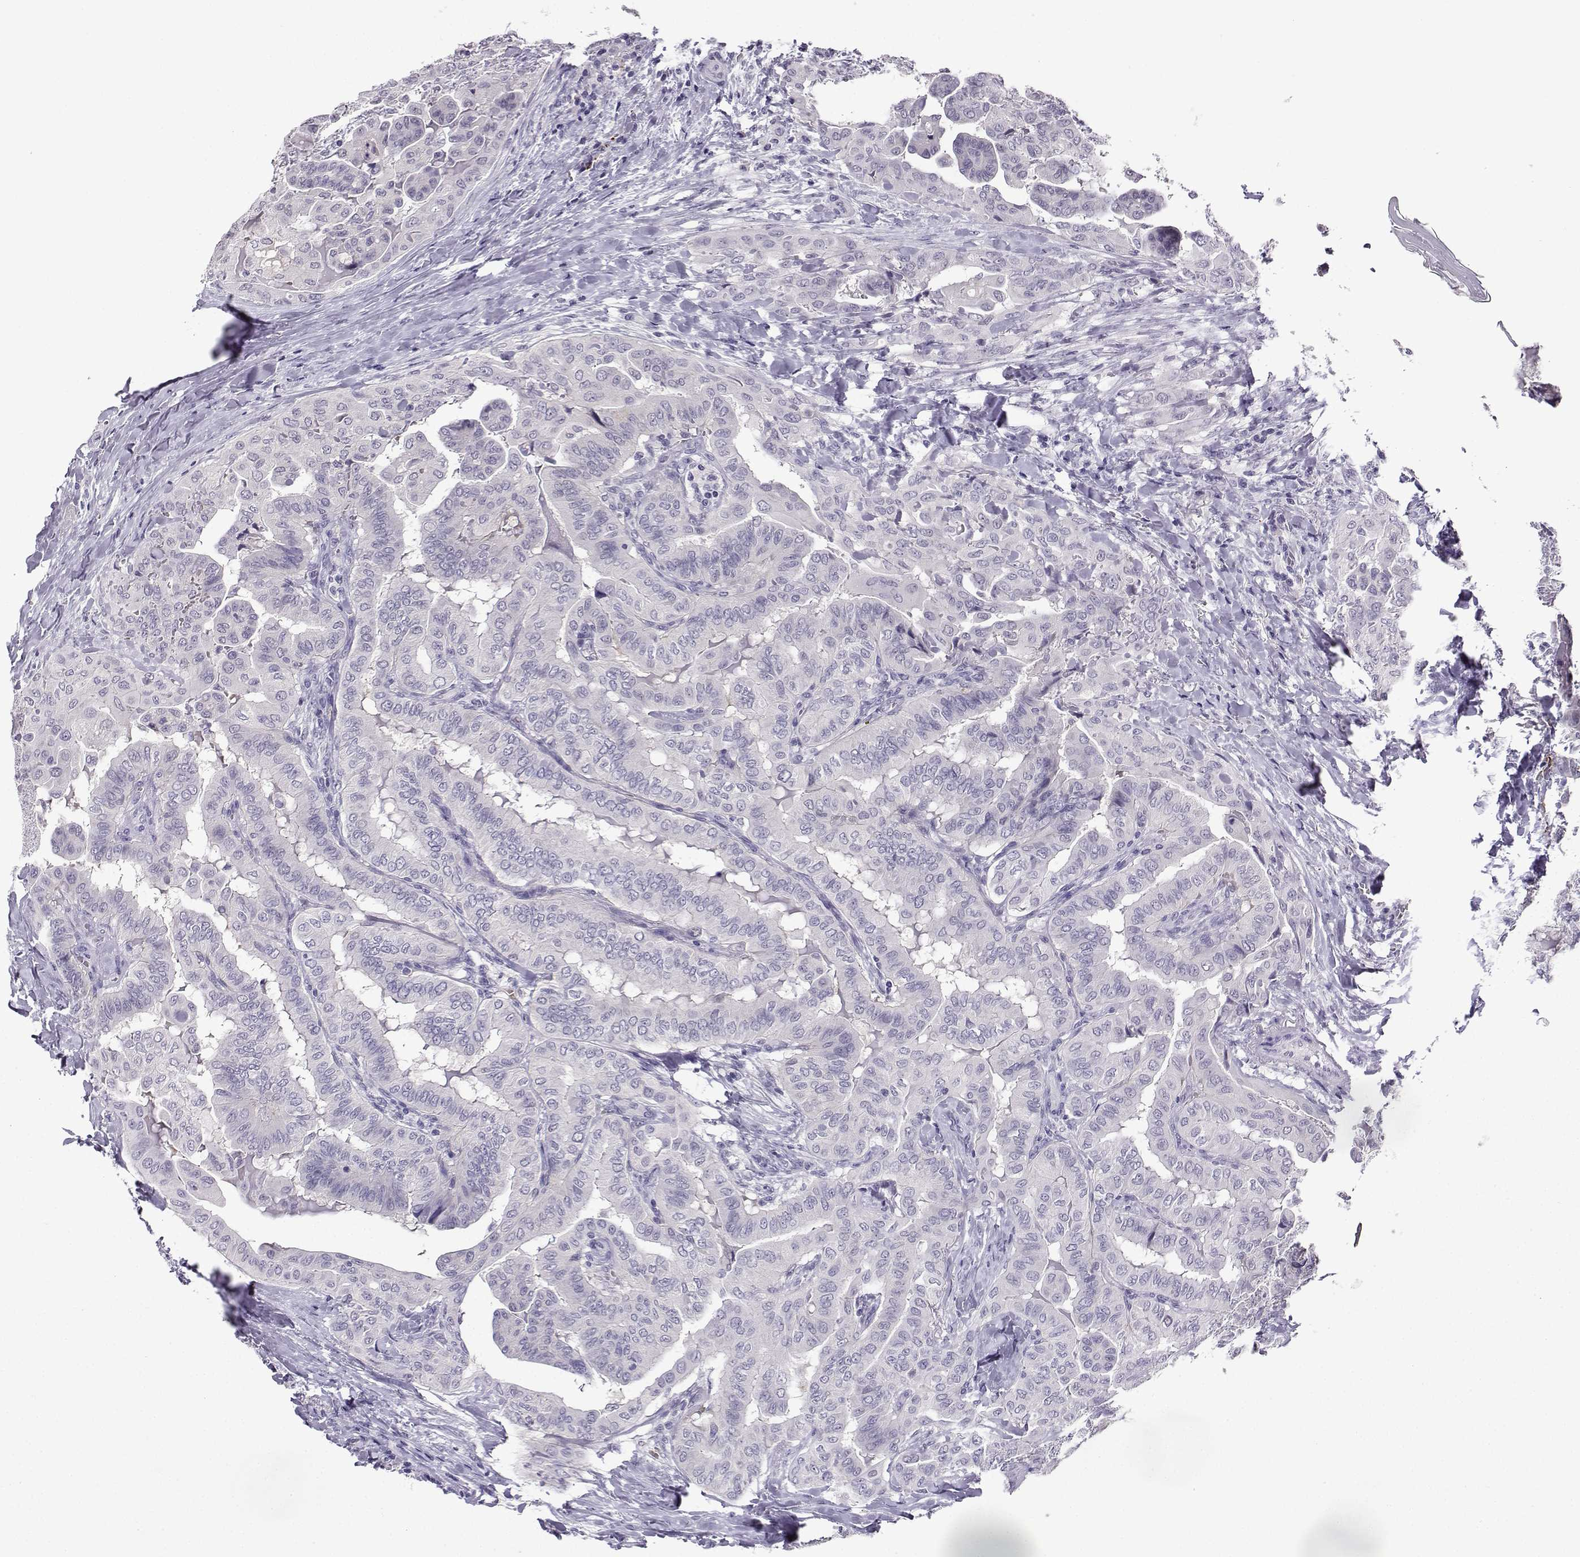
{"staining": {"intensity": "negative", "quantity": "none", "location": "none"}, "tissue": "thyroid cancer", "cell_type": "Tumor cells", "image_type": "cancer", "snomed": [{"axis": "morphology", "description": "Papillary adenocarcinoma, NOS"}, {"axis": "topography", "description": "Thyroid gland"}], "caption": "High magnification brightfield microscopy of thyroid cancer (papillary adenocarcinoma) stained with DAB (3,3'-diaminobenzidine) (brown) and counterstained with hematoxylin (blue): tumor cells show no significant expression. (DAB IHC visualized using brightfield microscopy, high magnification).", "gene": "LRFN2", "patient": {"sex": "female", "age": 68}}